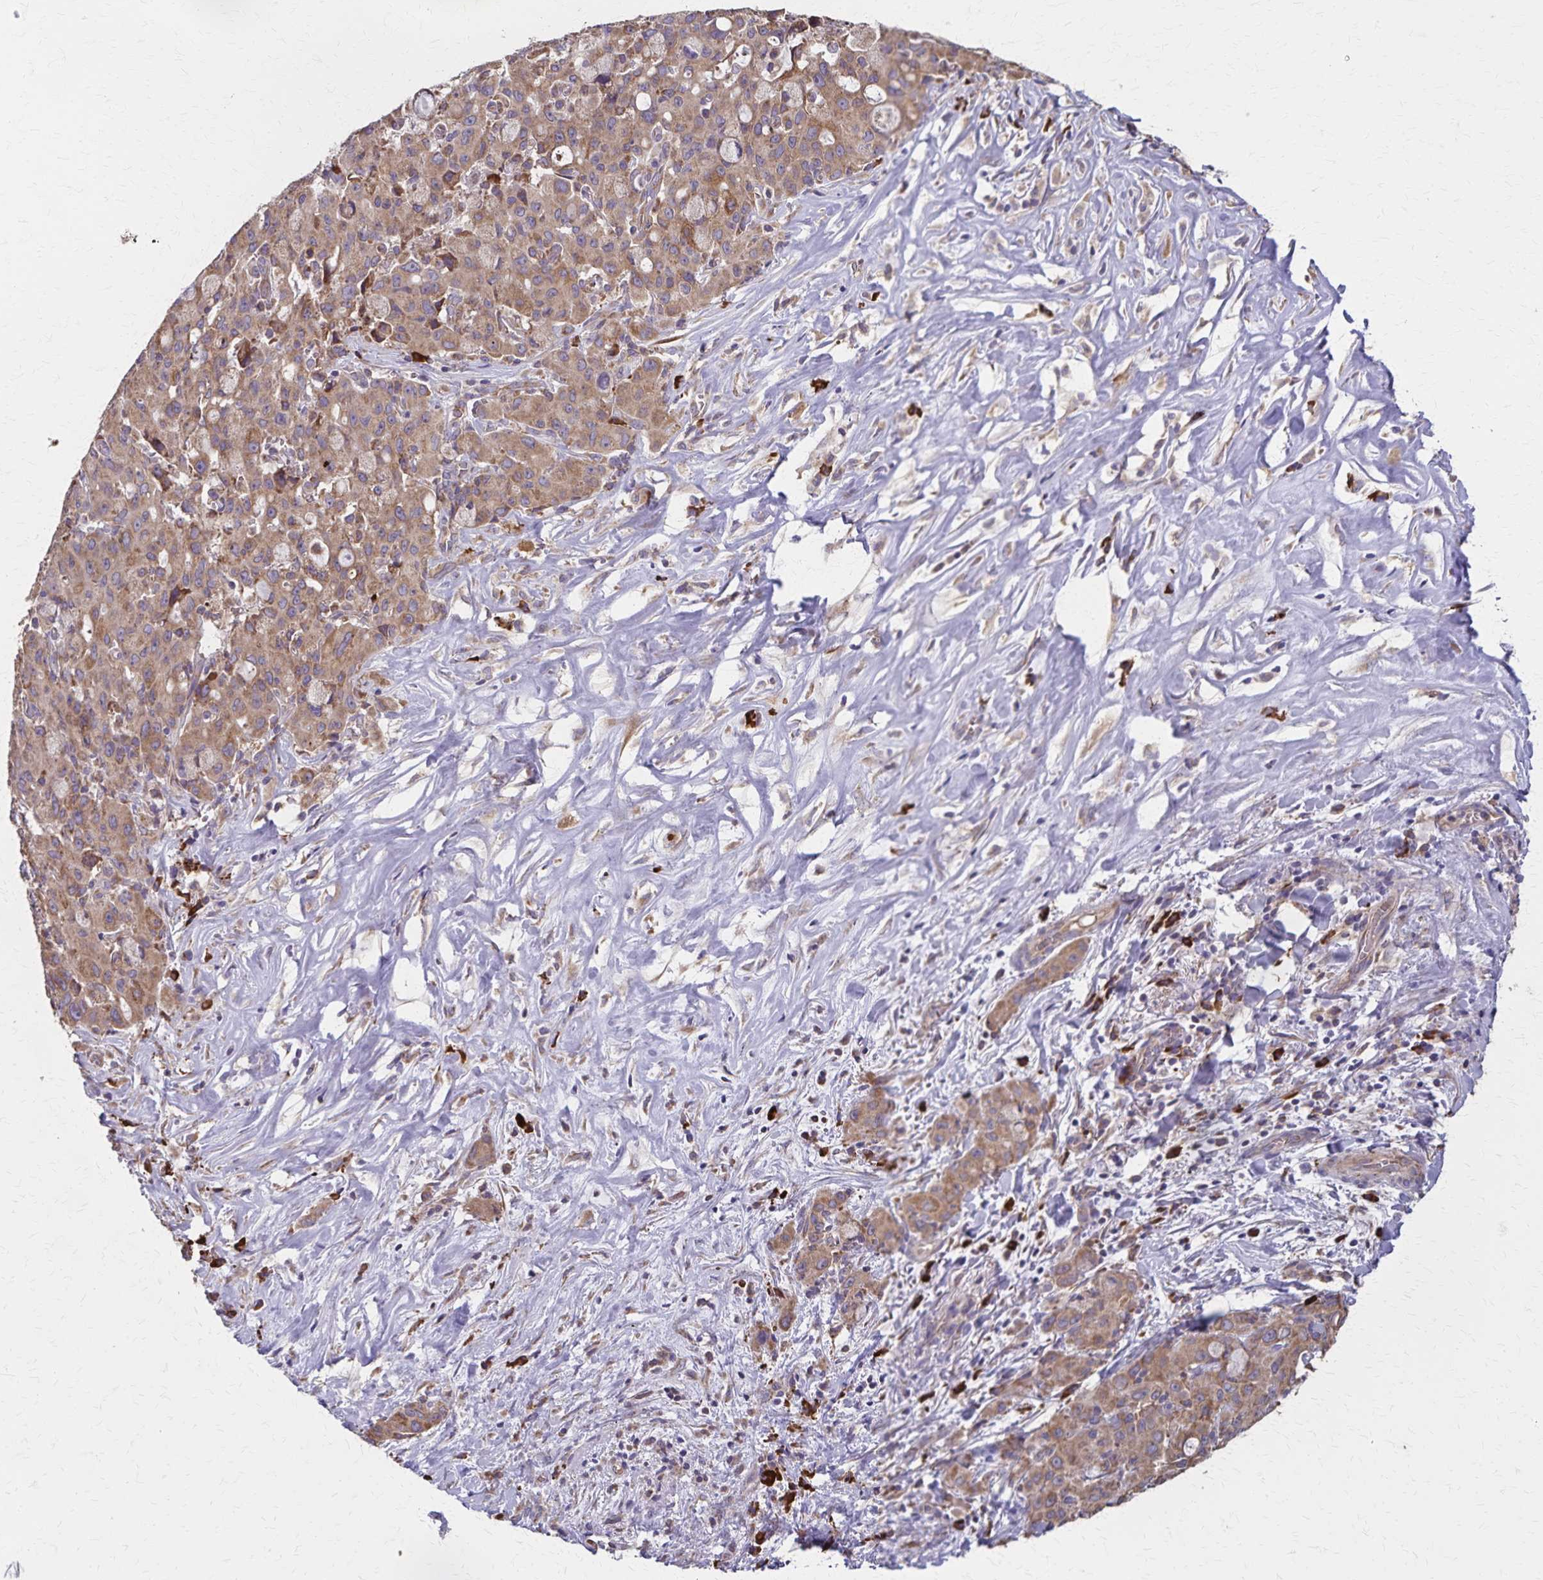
{"staining": {"intensity": "moderate", "quantity": ">75%", "location": "cytoplasmic/membranous"}, "tissue": "lung cancer", "cell_type": "Tumor cells", "image_type": "cancer", "snomed": [{"axis": "morphology", "description": "Adenocarcinoma, NOS"}, {"axis": "topography", "description": "Lung"}], "caption": "Tumor cells reveal medium levels of moderate cytoplasmic/membranous staining in about >75% of cells in adenocarcinoma (lung).", "gene": "RNF10", "patient": {"sex": "female", "age": 44}}